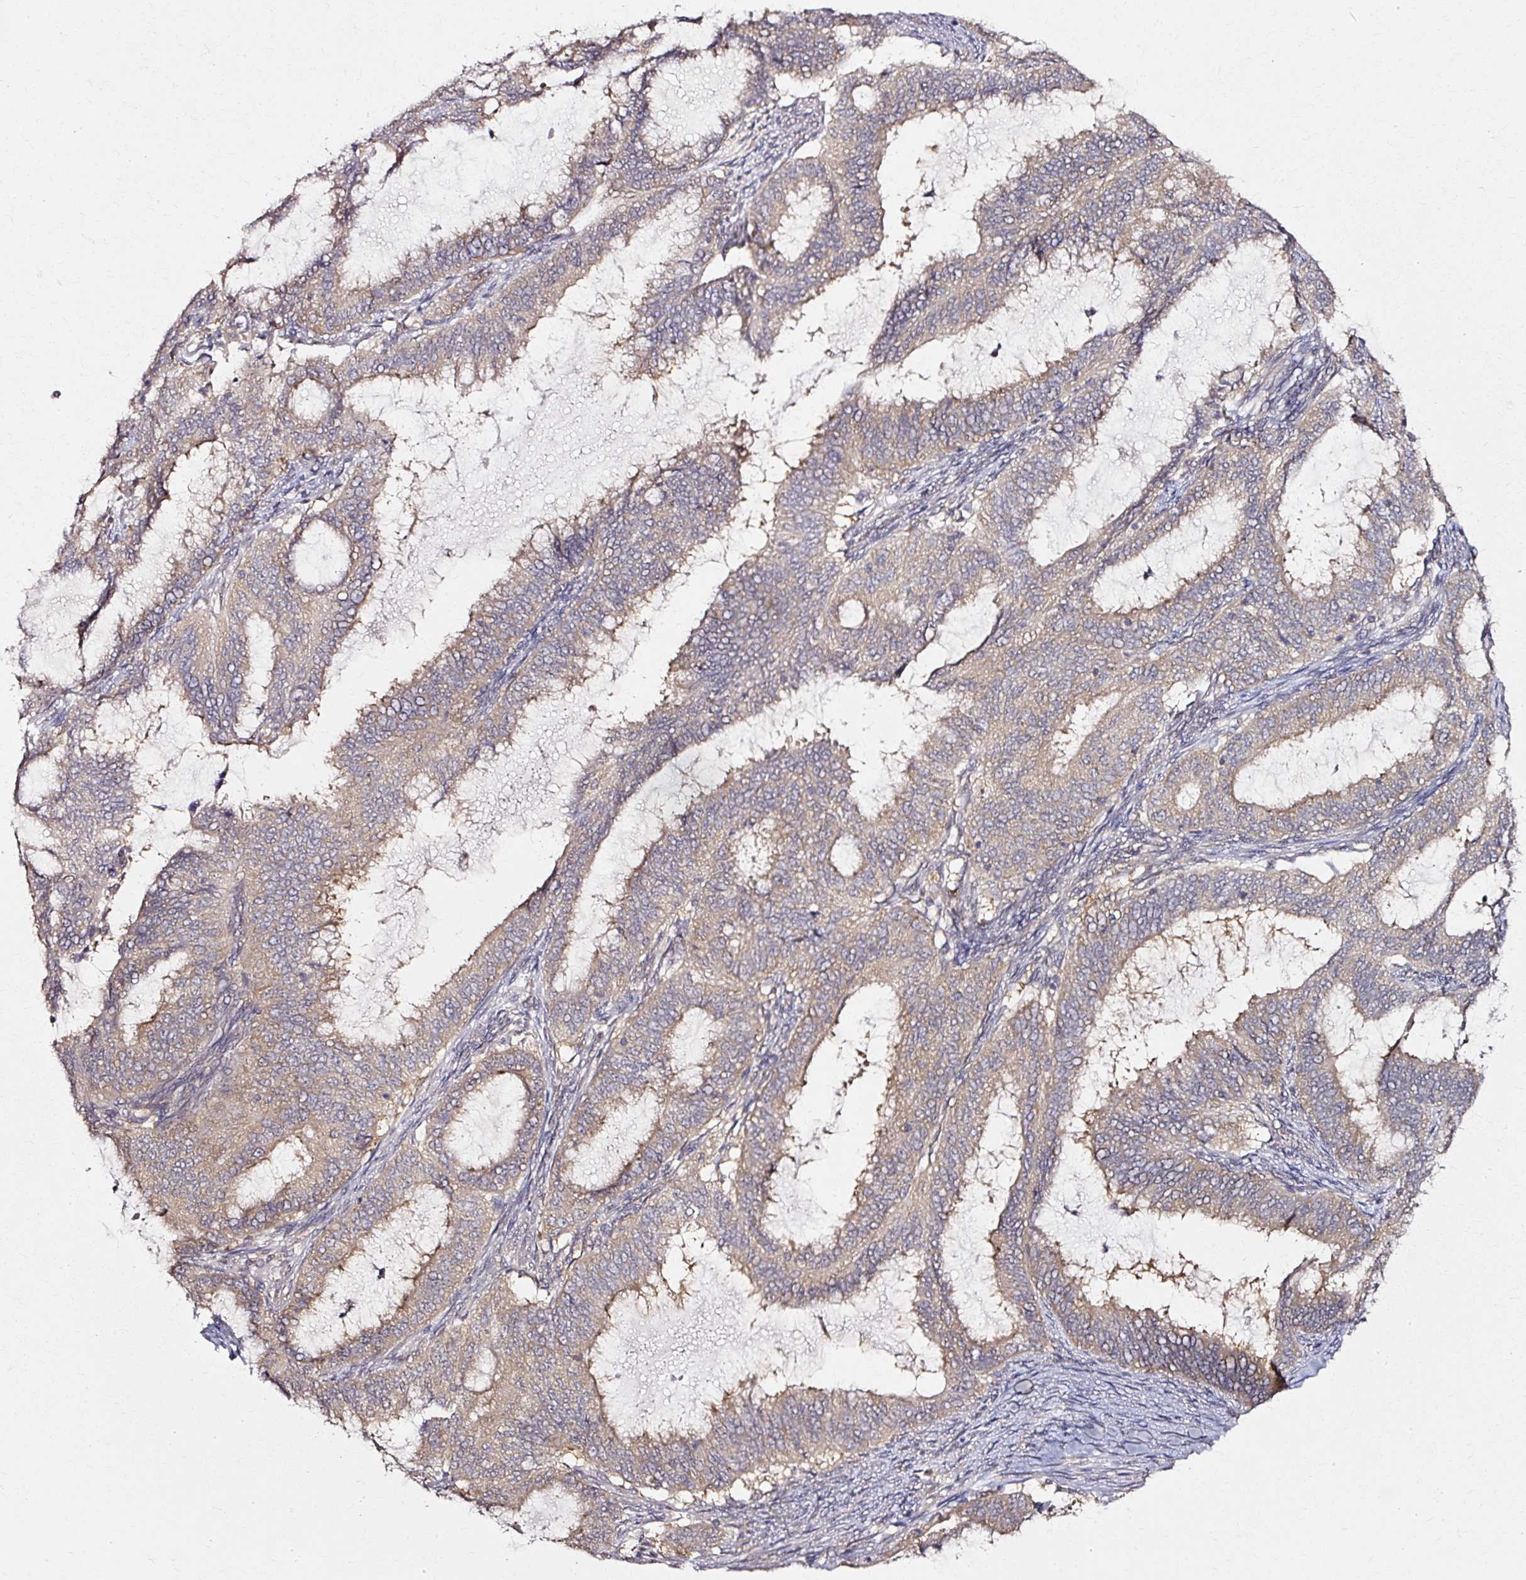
{"staining": {"intensity": "weak", "quantity": ">75%", "location": "cytoplasmic/membranous"}, "tissue": "endometrial cancer", "cell_type": "Tumor cells", "image_type": "cancer", "snomed": [{"axis": "morphology", "description": "Adenocarcinoma, NOS"}, {"axis": "topography", "description": "Endometrium"}], "caption": "Endometrial adenocarcinoma stained for a protein exhibits weak cytoplasmic/membranous positivity in tumor cells.", "gene": "RGPD5", "patient": {"sex": "female", "age": 51}}